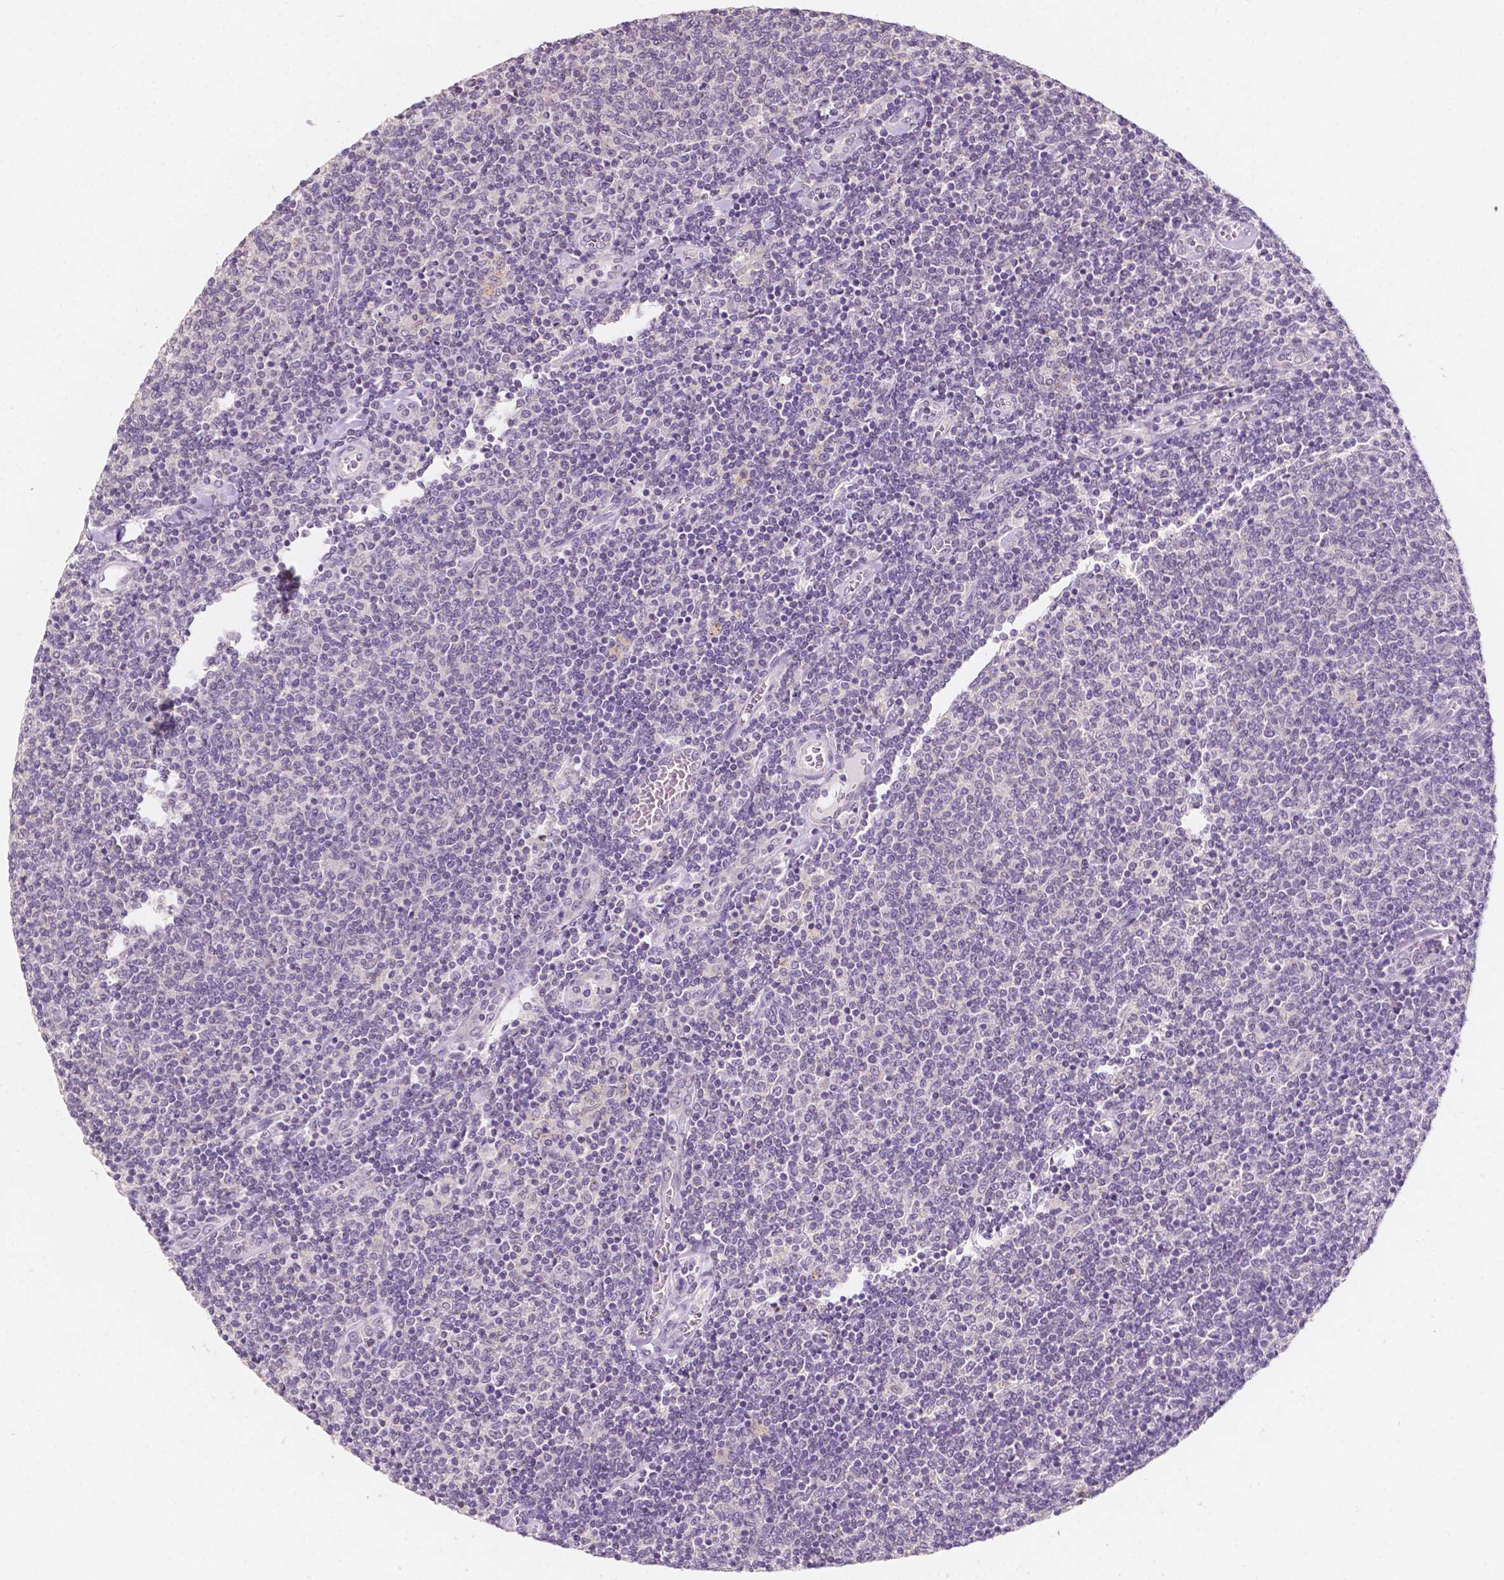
{"staining": {"intensity": "negative", "quantity": "none", "location": "none"}, "tissue": "lymphoma", "cell_type": "Tumor cells", "image_type": "cancer", "snomed": [{"axis": "morphology", "description": "Malignant lymphoma, non-Hodgkin's type, Low grade"}, {"axis": "topography", "description": "Lymph node"}], "caption": "An image of malignant lymphoma, non-Hodgkin's type (low-grade) stained for a protein shows no brown staining in tumor cells.", "gene": "SIRT2", "patient": {"sex": "male", "age": 52}}